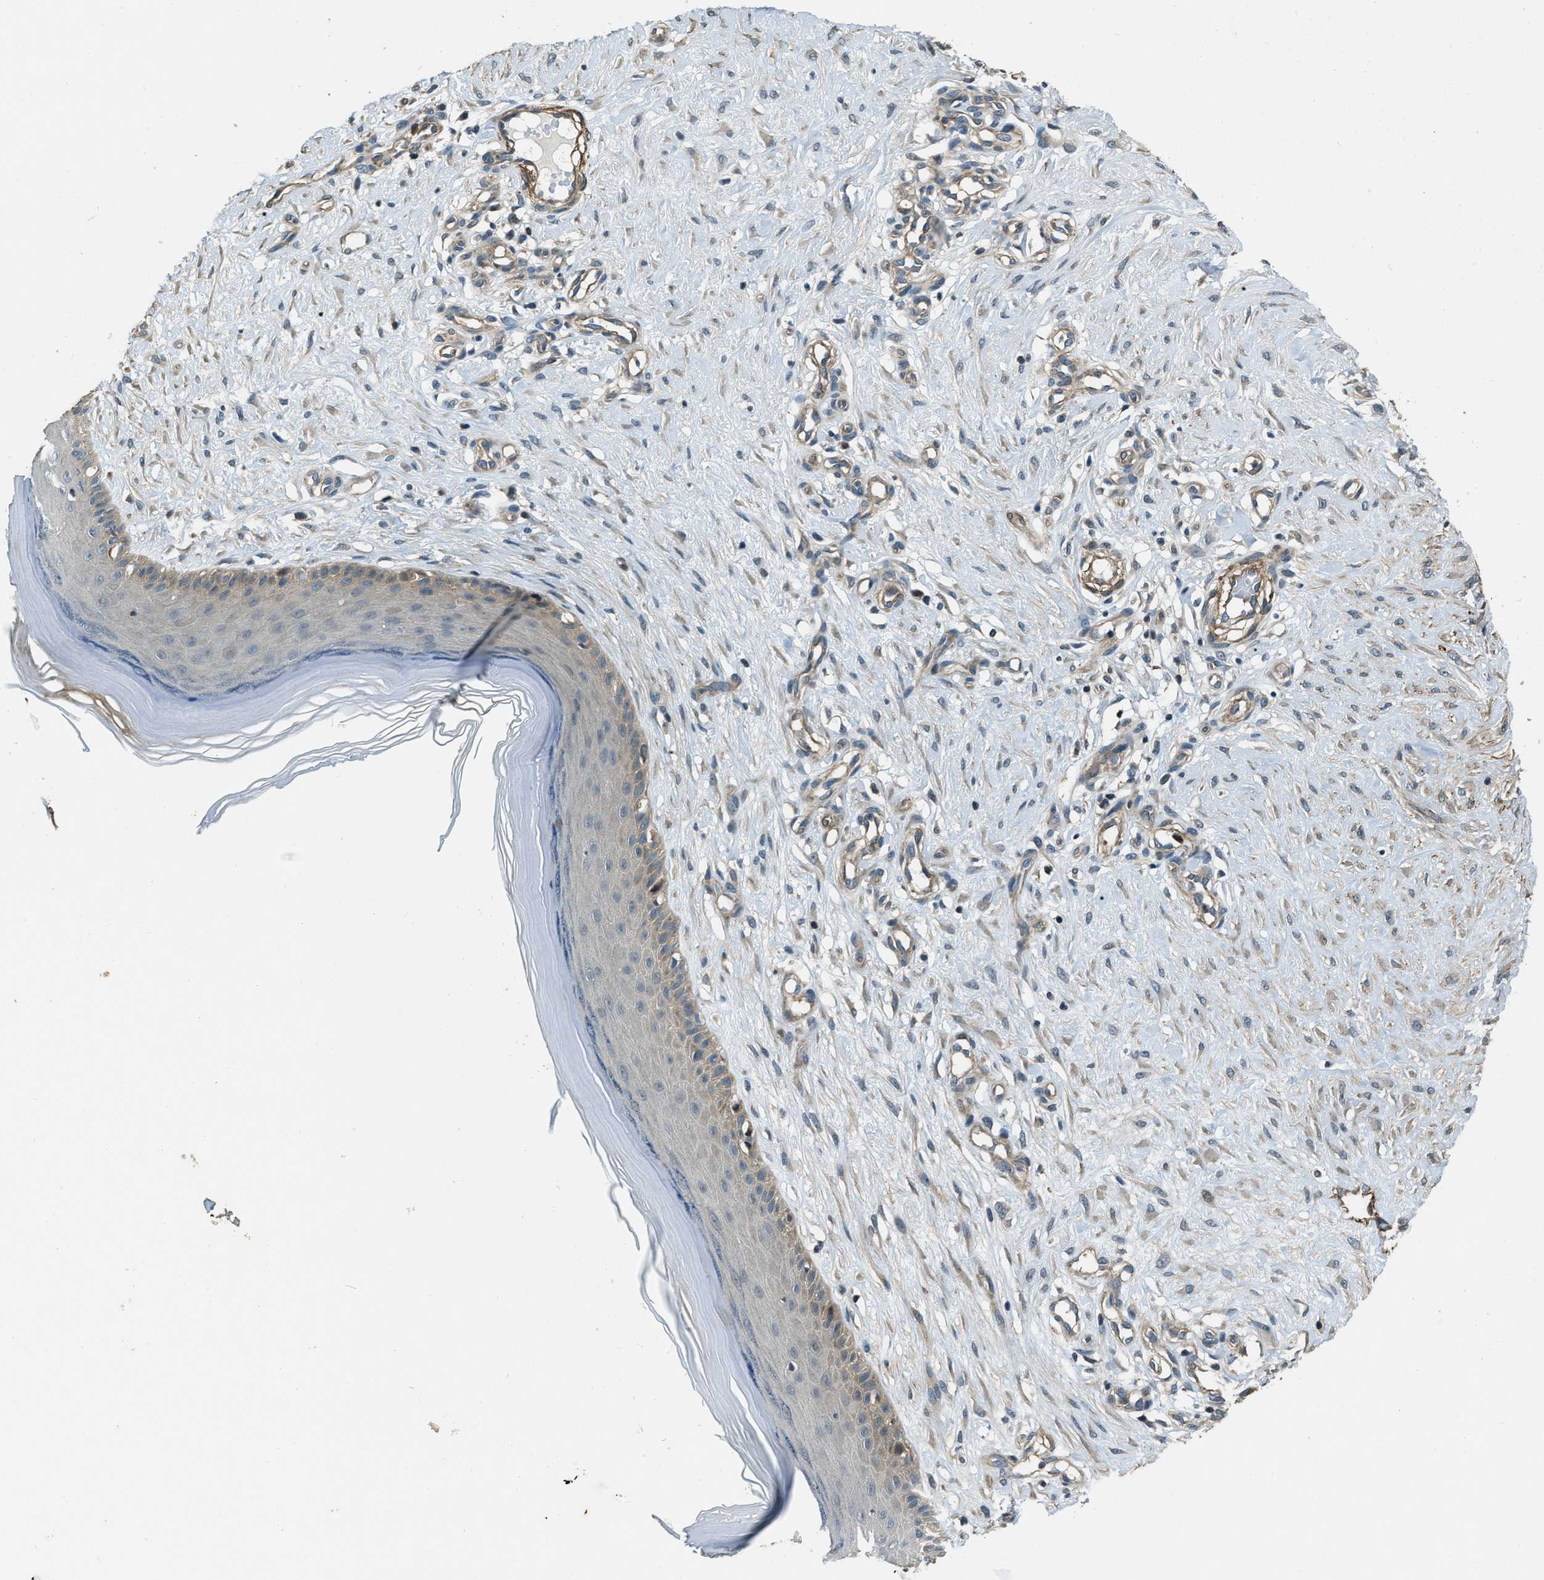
{"staining": {"intensity": "negative", "quantity": "<25%", "location": "cytoplasmic/membranous"}, "tissue": "skin", "cell_type": "Fibroblasts", "image_type": "normal", "snomed": [{"axis": "morphology", "description": "Normal tissue, NOS"}, {"axis": "topography", "description": "Skin"}], "caption": "Immunohistochemistry (IHC) of normal human skin demonstrates no staining in fibroblasts.", "gene": "NUDCD3", "patient": {"sex": "male", "age": 41}}